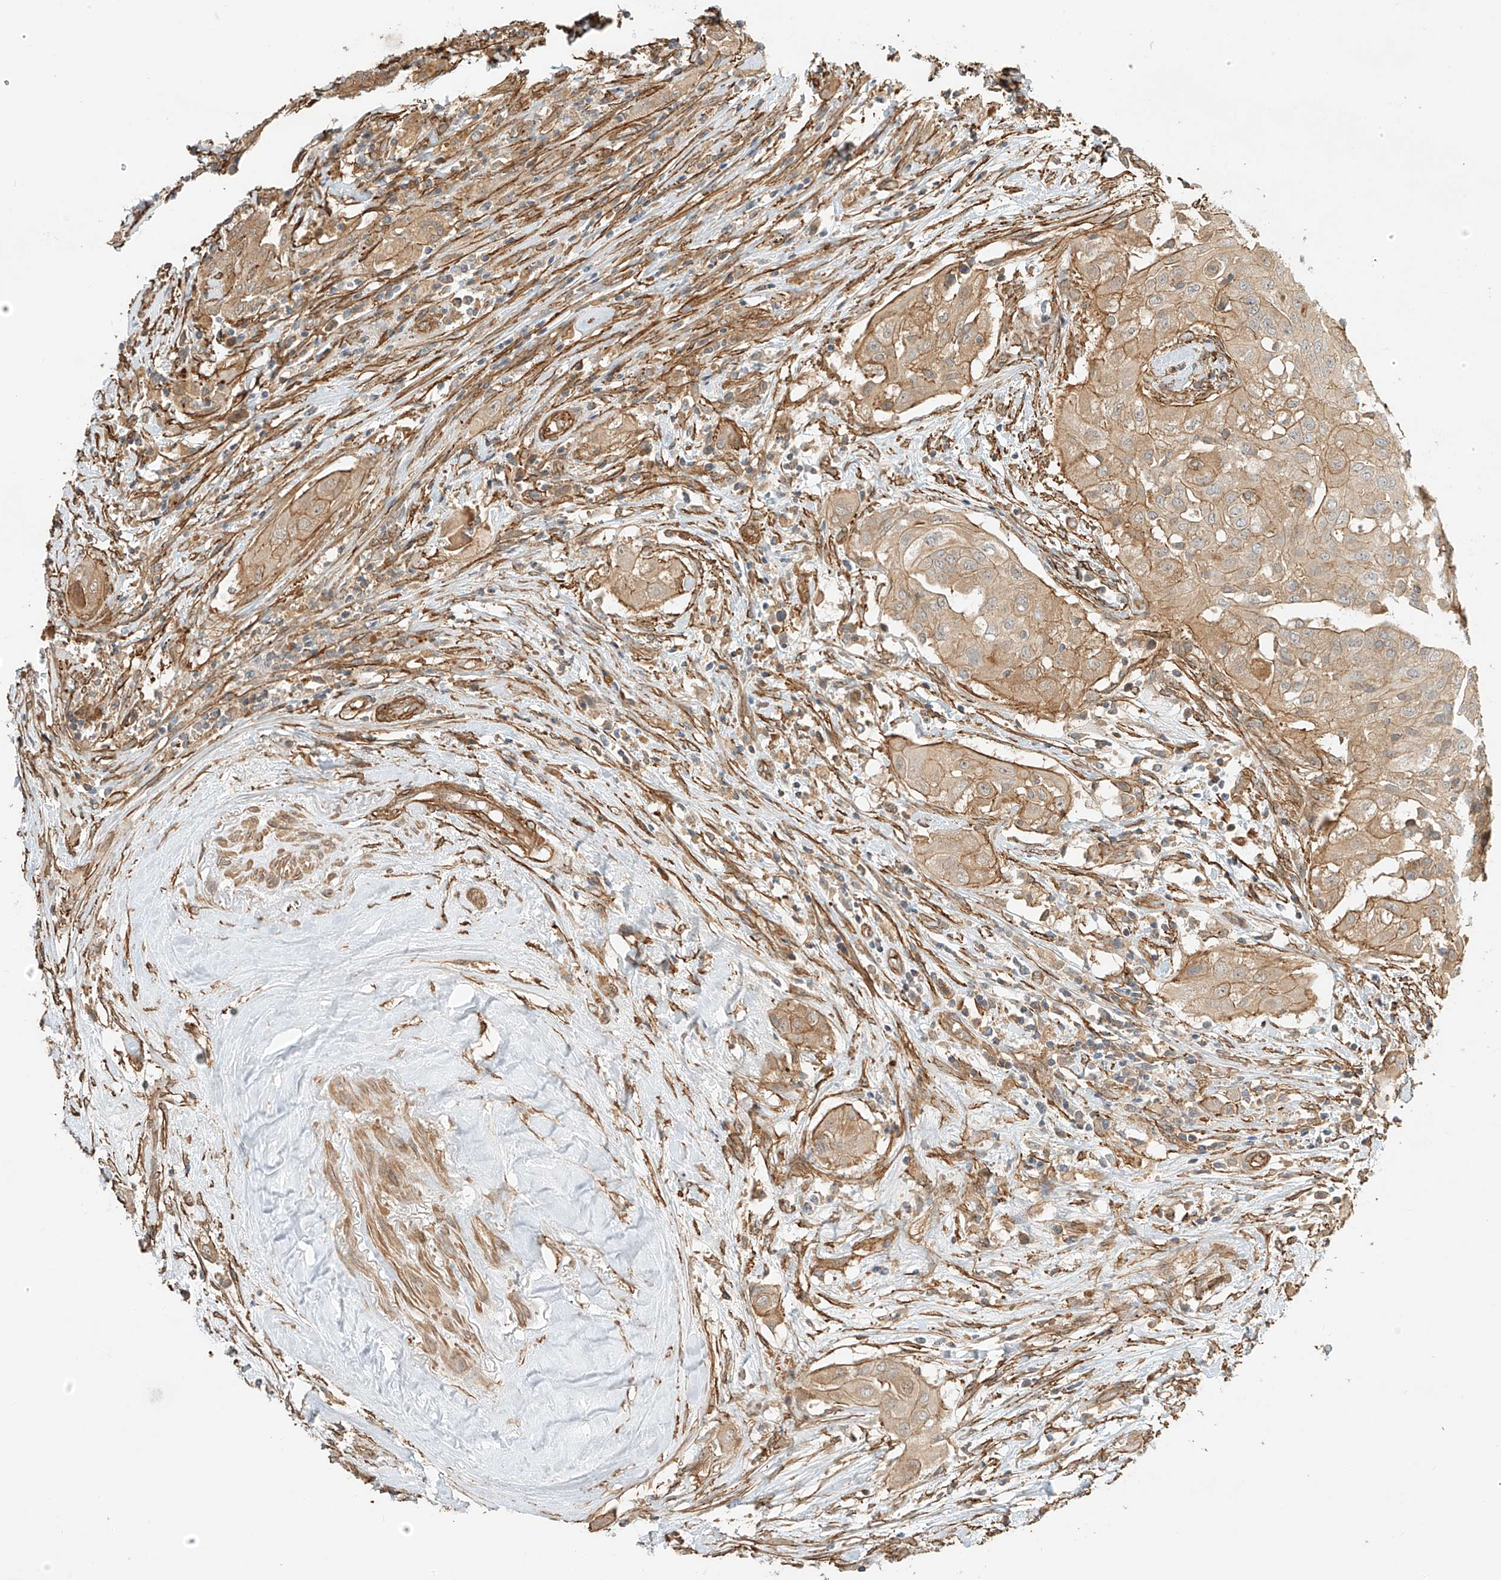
{"staining": {"intensity": "moderate", "quantity": ">75%", "location": "cytoplasmic/membranous"}, "tissue": "thyroid cancer", "cell_type": "Tumor cells", "image_type": "cancer", "snomed": [{"axis": "morphology", "description": "Papillary adenocarcinoma, NOS"}, {"axis": "topography", "description": "Thyroid gland"}], "caption": "Immunohistochemistry (IHC) photomicrograph of neoplastic tissue: papillary adenocarcinoma (thyroid) stained using immunohistochemistry (IHC) exhibits medium levels of moderate protein expression localized specifically in the cytoplasmic/membranous of tumor cells, appearing as a cytoplasmic/membranous brown color.", "gene": "CSMD3", "patient": {"sex": "female", "age": 59}}